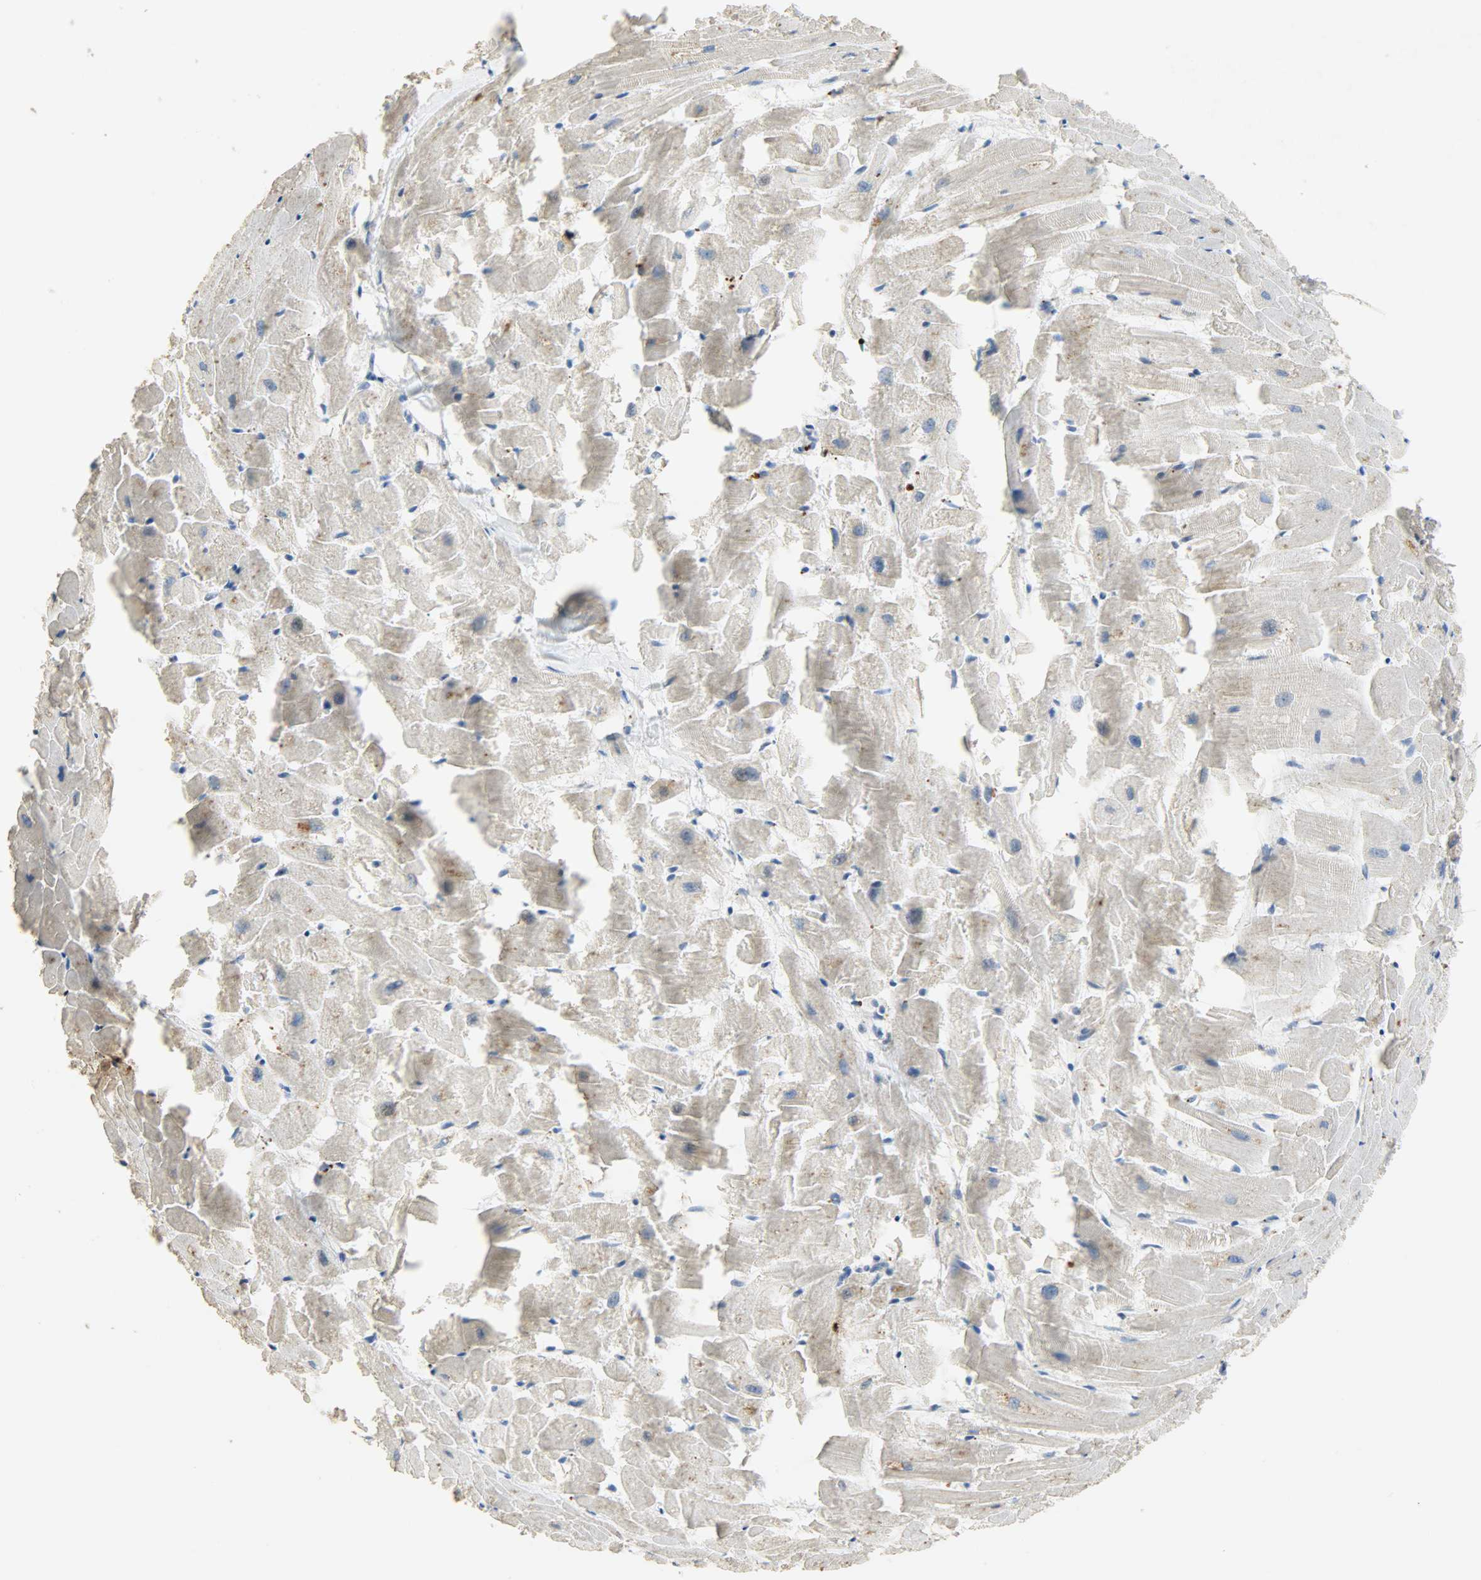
{"staining": {"intensity": "negative", "quantity": "none", "location": "none"}, "tissue": "heart muscle", "cell_type": "Cardiomyocytes", "image_type": "normal", "snomed": [{"axis": "morphology", "description": "Normal tissue, NOS"}, {"axis": "topography", "description": "Heart"}], "caption": "Immunohistochemistry of unremarkable heart muscle exhibits no expression in cardiomyocytes.", "gene": "GIT2", "patient": {"sex": "female", "age": 19}}